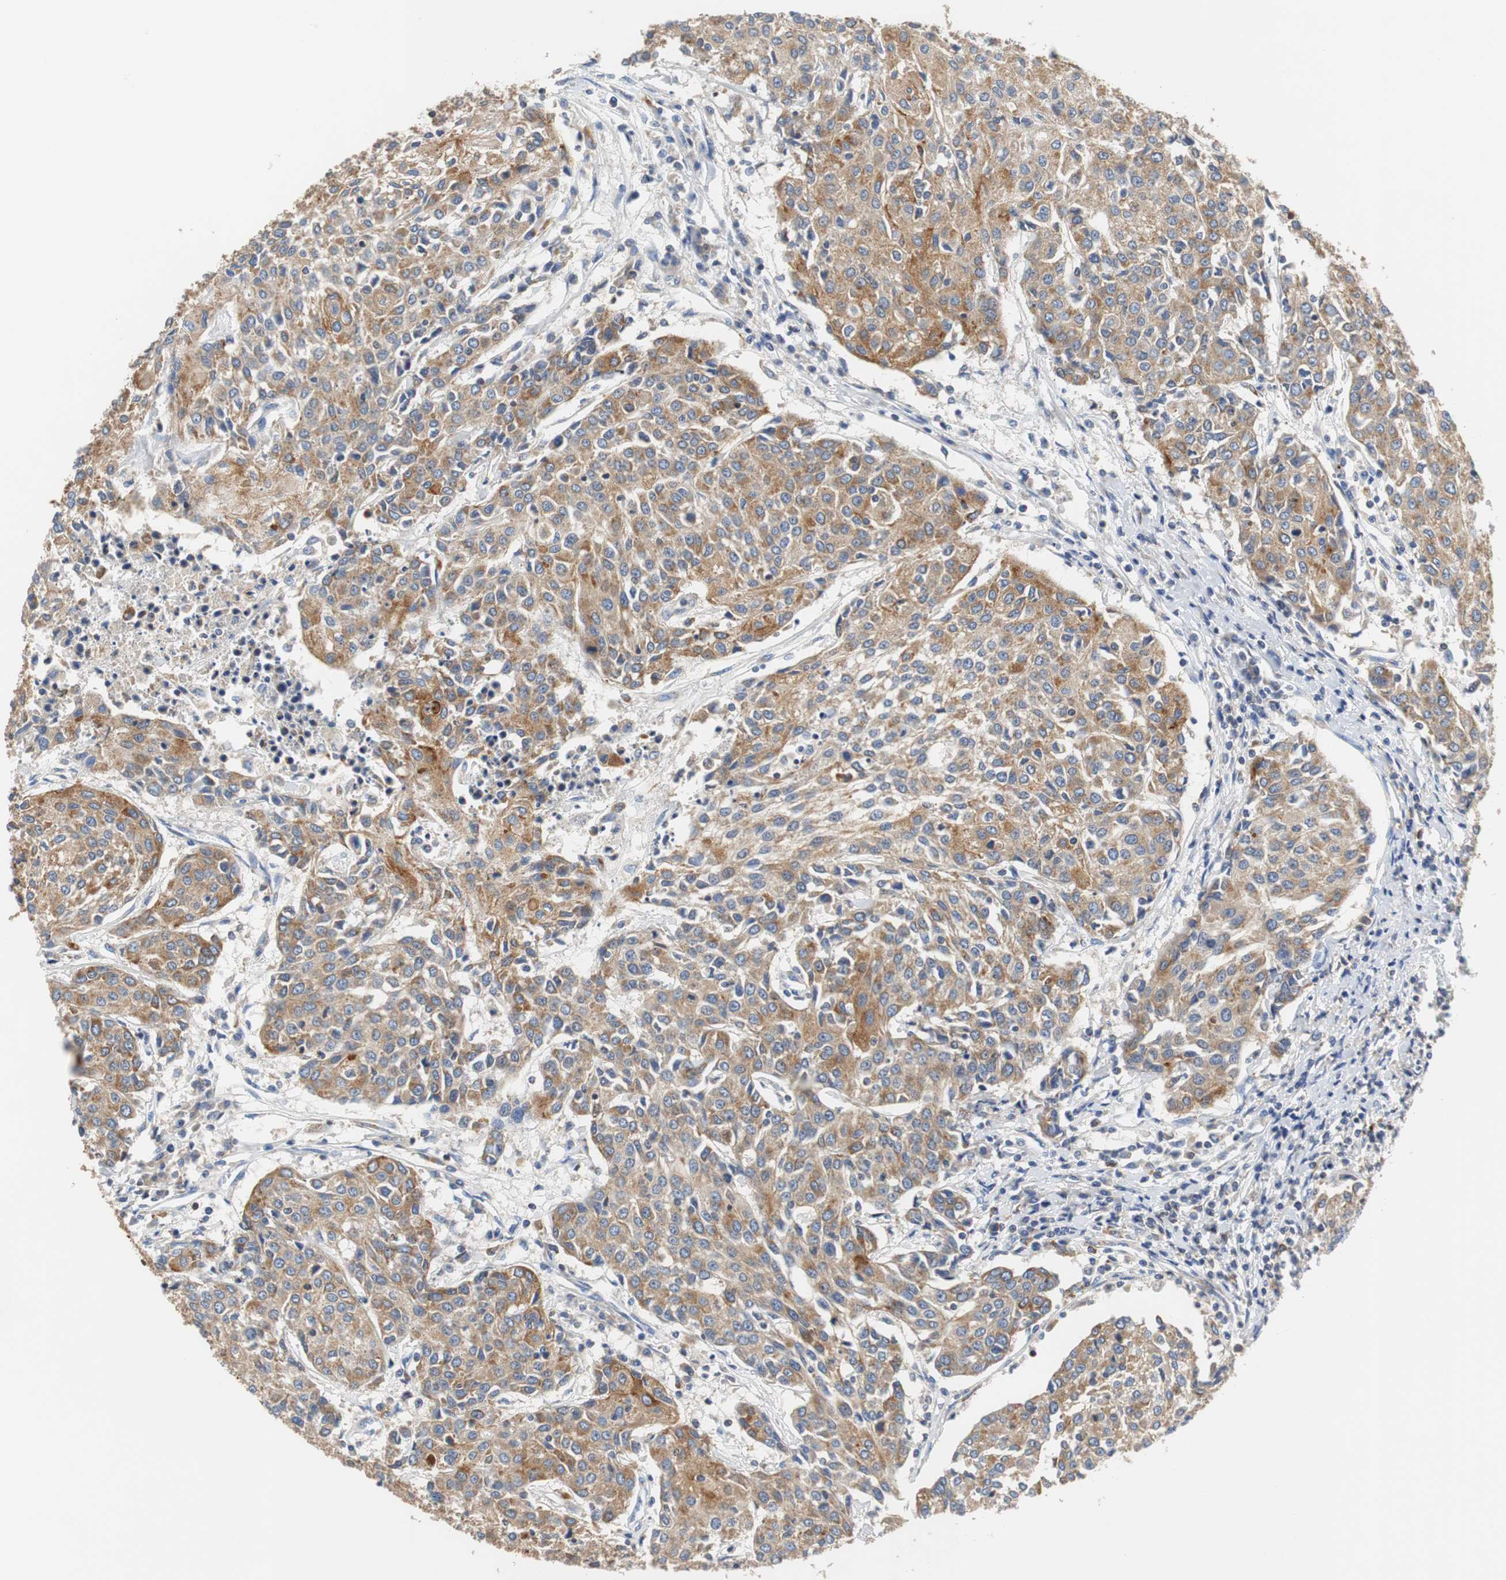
{"staining": {"intensity": "moderate", "quantity": ">75%", "location": "cytoplasmic/membranous"}, "tissue": "urothelial cancer", "cell_type": "Tumor cells", "image_type": "cancer", "snomed": [{"axis": "morphology", "description": "Urothelial carcinoma, High grade"}, {"axis": "topography", "description": "Urinary bladder"}], "caption": "Protein expression analysis of human urothelial carcinoma (high-grade) reveals moderate cytoplasmic/membranous staining in approximately >75% of tumor cells.", "gene": "VAMP8", "patient": {"sex": "female", "age": 85}}